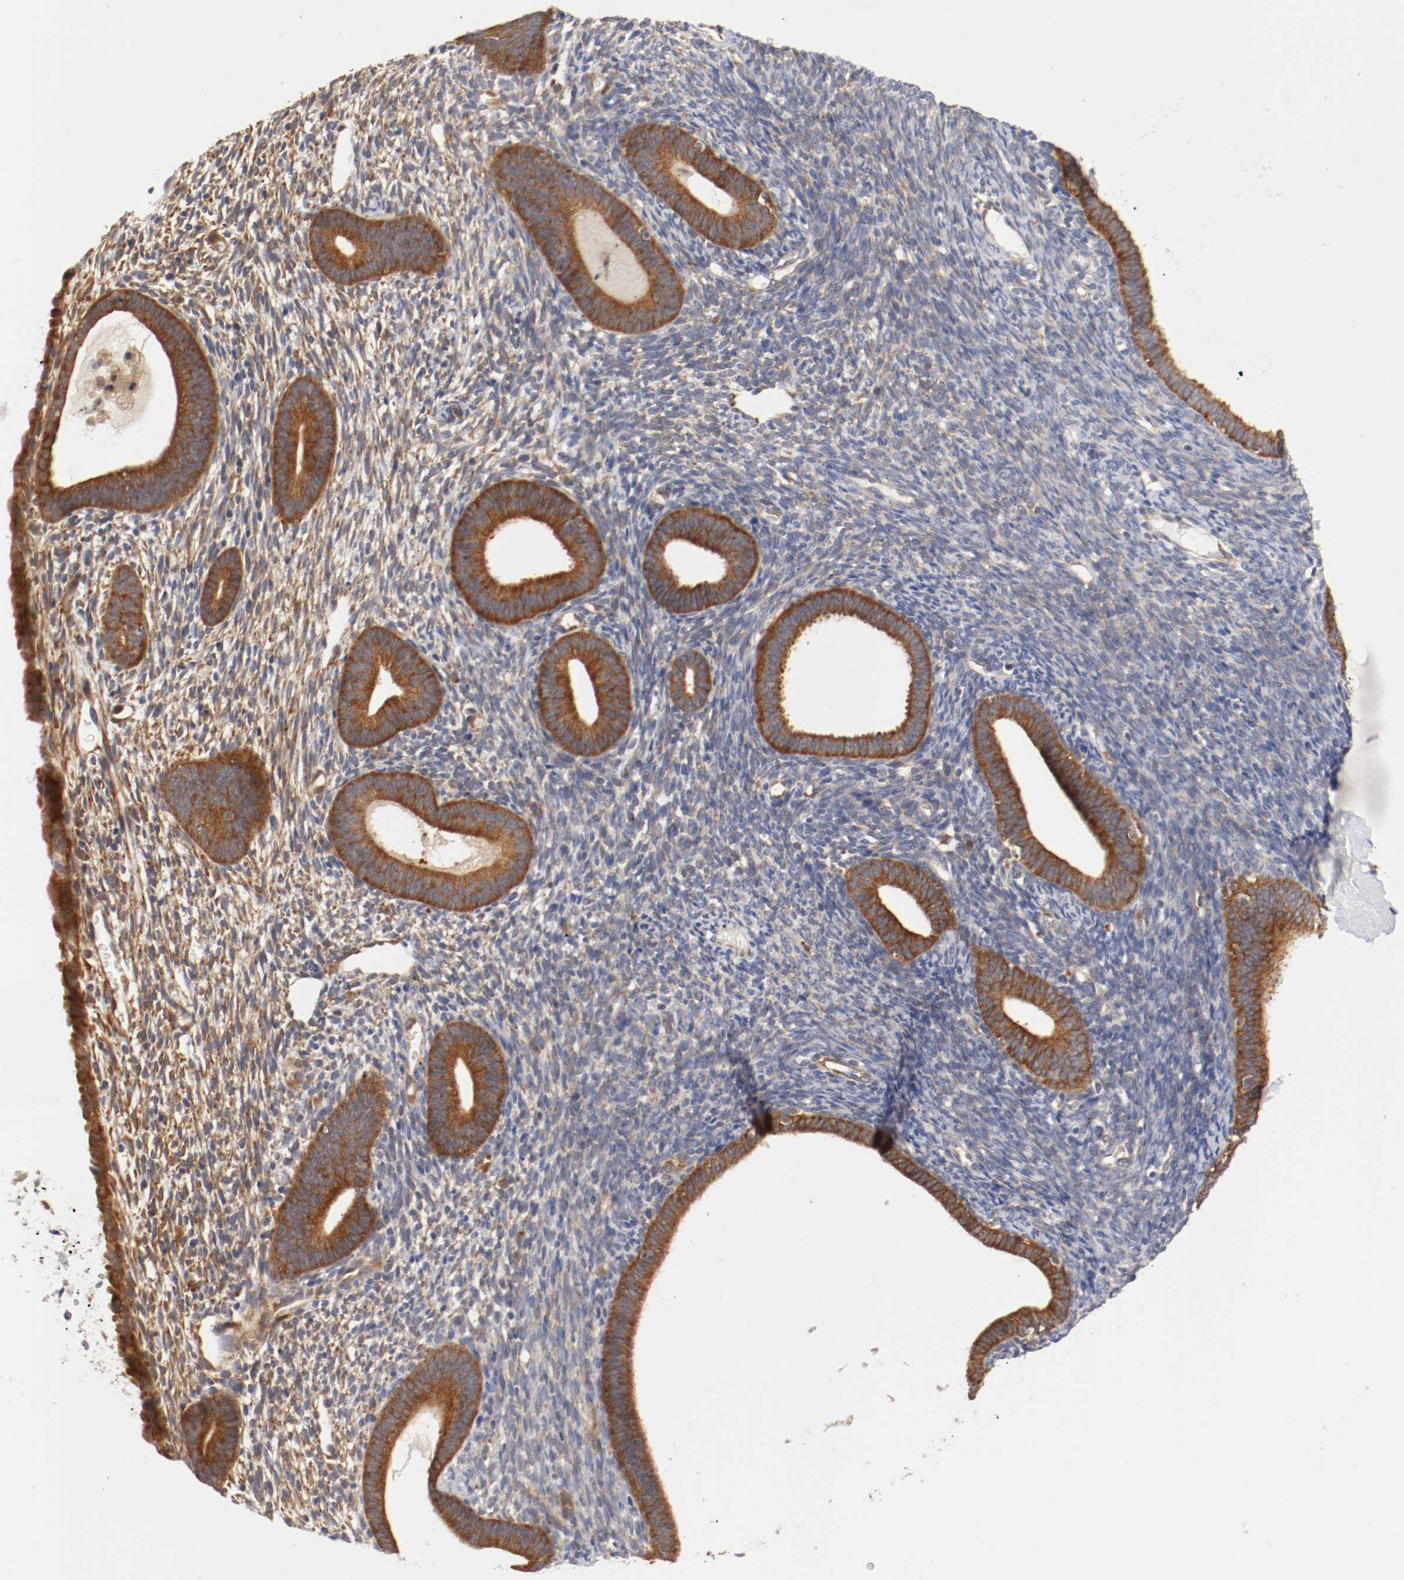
{"staining": {"intensity": "moderate", "quantity": ">75%", "location": "cytoplasmic/membranous"}, "tissue": "endometrium", "cell_type": "Cells in endometrial stroma", "image_type": "normal", "snomed": [{"axis": "morphology", "description": "Normal tissue, NOS"}, {"axis": "topography", "description": "Endometrium"}], "caption": "Unremarkable endometrium shows moderate cytoplasmic/membranous staining in approximately >75% of cells in endometrial stroma.", "gene": "FKBP3", "patient": {"sex": "female", "age": 57}}